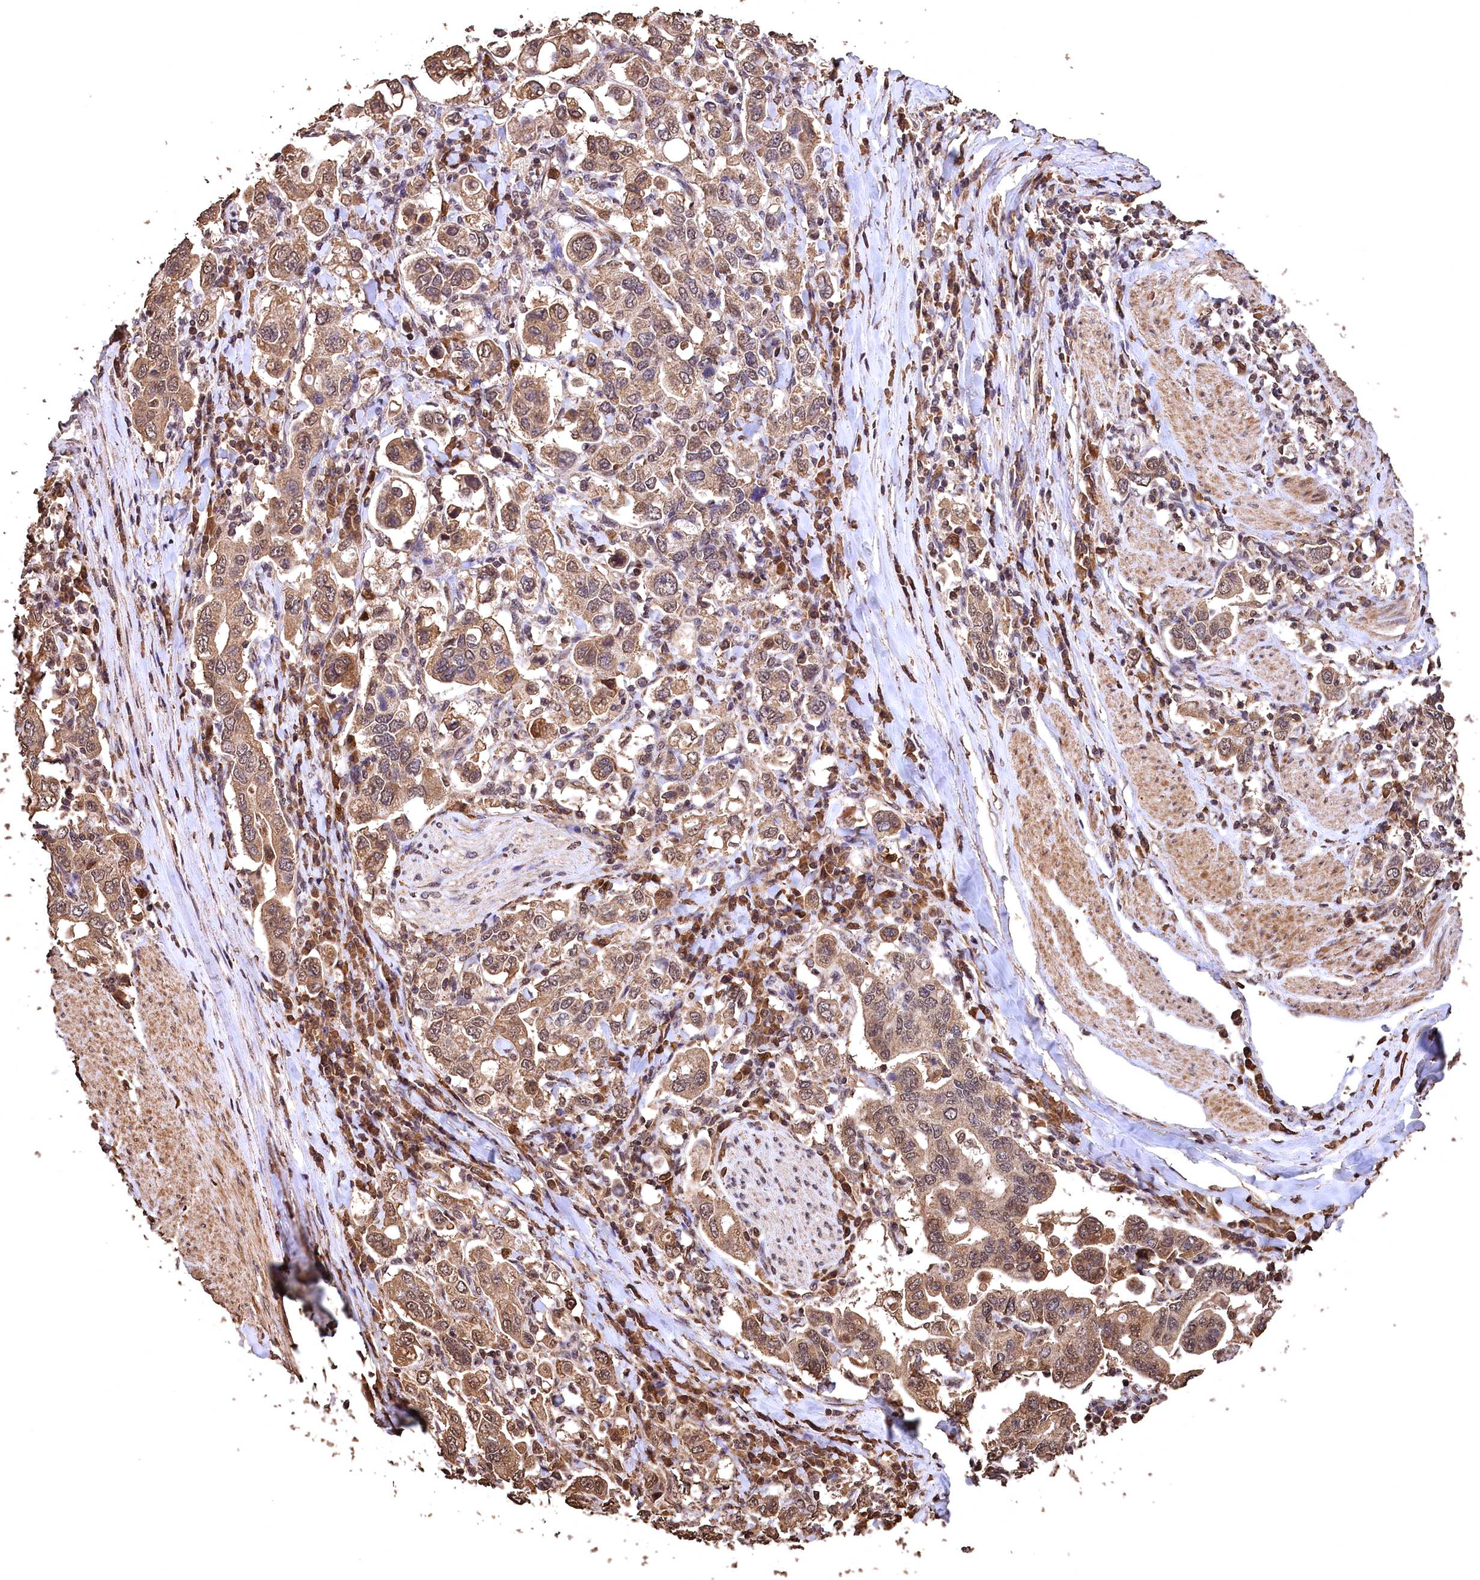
{"staining": {"intensity": "weak", "quantity": ">75%", "location": "cytoplasmic/membranous,nuclear"}, "tissue": "stomach cancer", "cell_type": "Tumor cells", "image_type": "cancer", "snomed": [{"axis": "morphology", "description": "Adenocarcinoma, NOS"}, {"axis": "topography", "description": "Stomach, upper"}], "caption": "An image showing weak cytoplasmic/membranous and nuclear positivity in approximately >75% of tumor cells in stomach adenocarcinoma, as visualized by brown immunohistochemical staining.", "gene": "CEP57L1", "patient": {"sex": "male", "age": 62}}